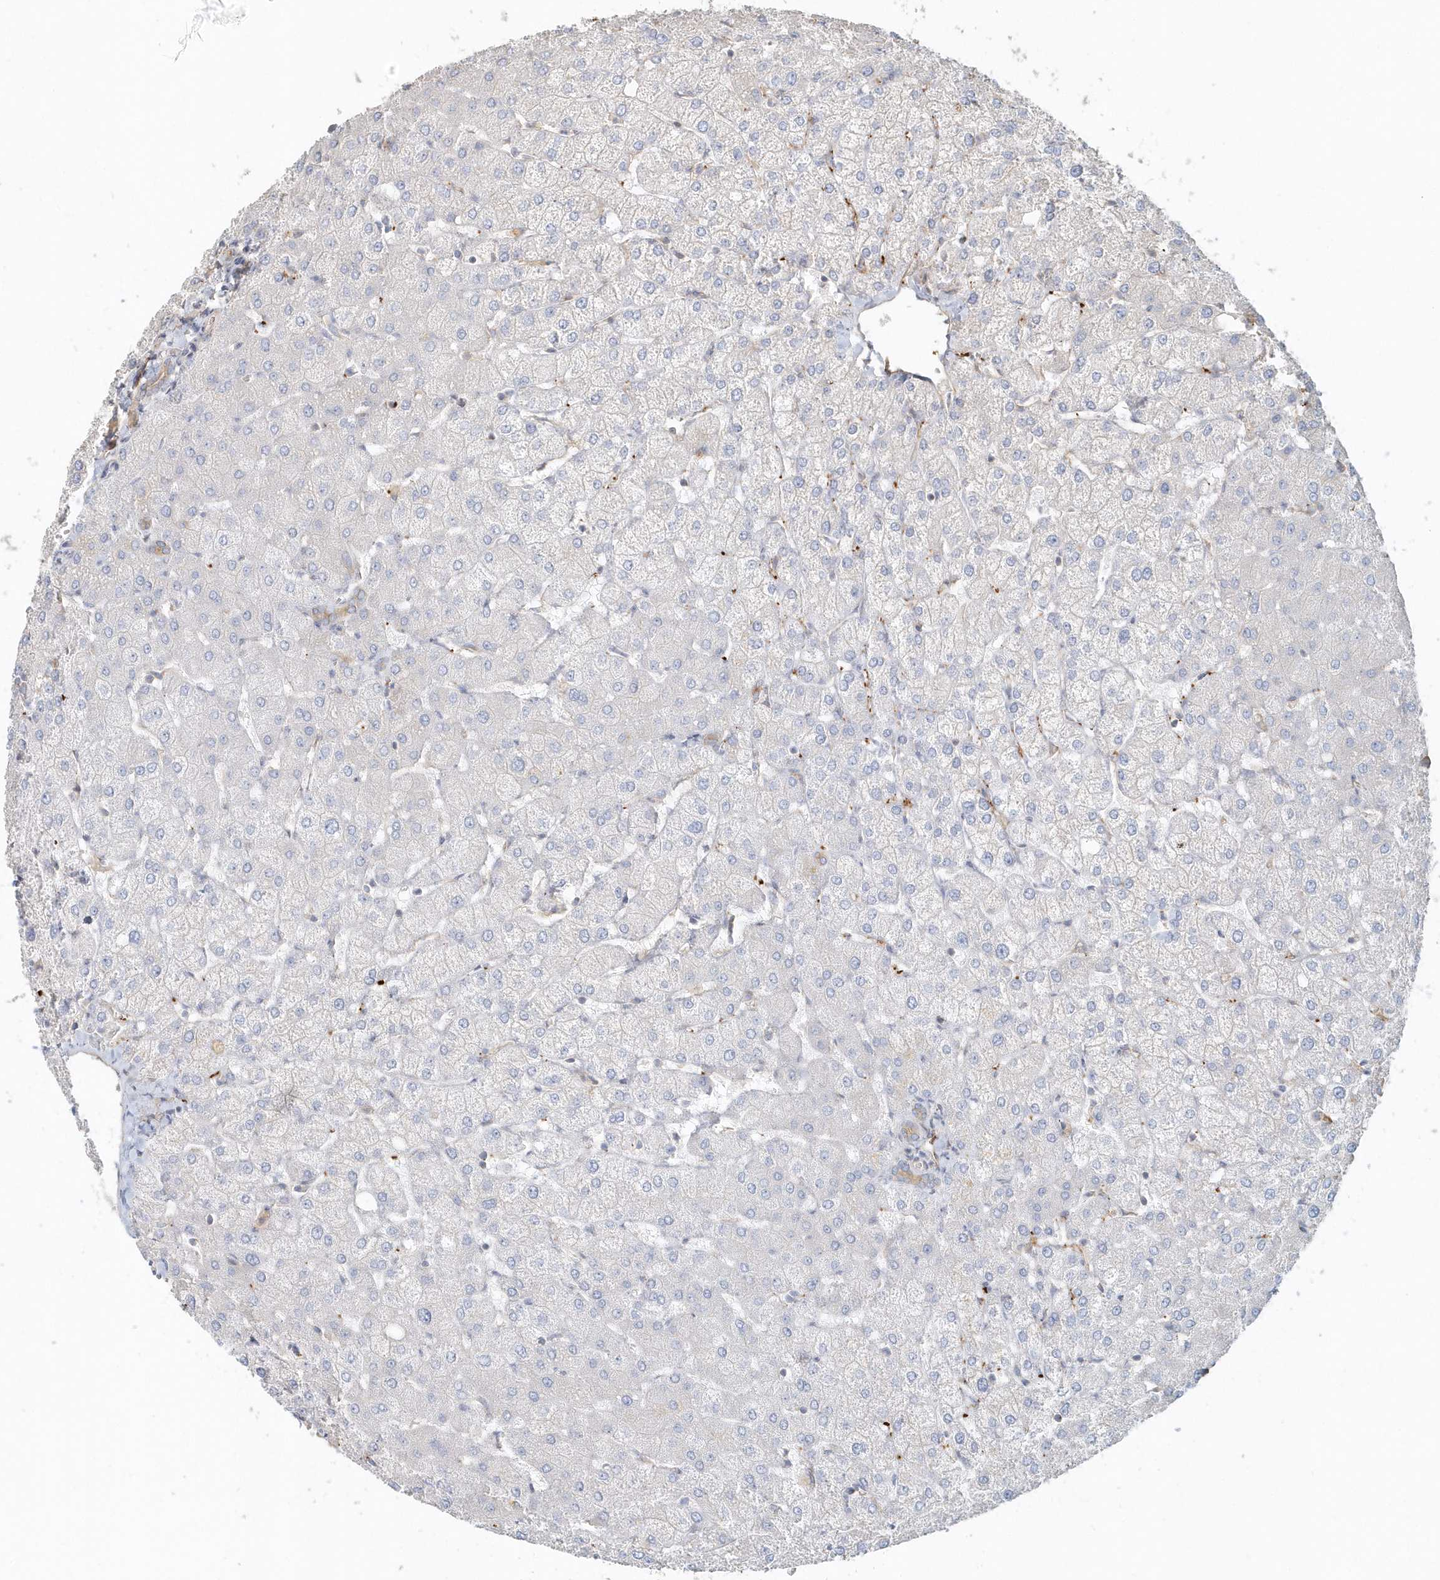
{"staining": {"intensity": "weak", "quantity": ">75%", "location": "cytoplasmic/membranous"}, "tissue": "liver", "cell_type": "Cholangiocytes", "image_type": "normal", "snomed": [{"axis": "morphology", "description": "Normal tissue, NOS"}, {"axis": "topography", "description": "Liver"}], "caption": "An image of human liver stained for a protein displays weak cytoplasmic/membranous brown staining in cholangiocytes.", "gene": "MMRN1", "patient": {"sex": "female", "age": 54}}